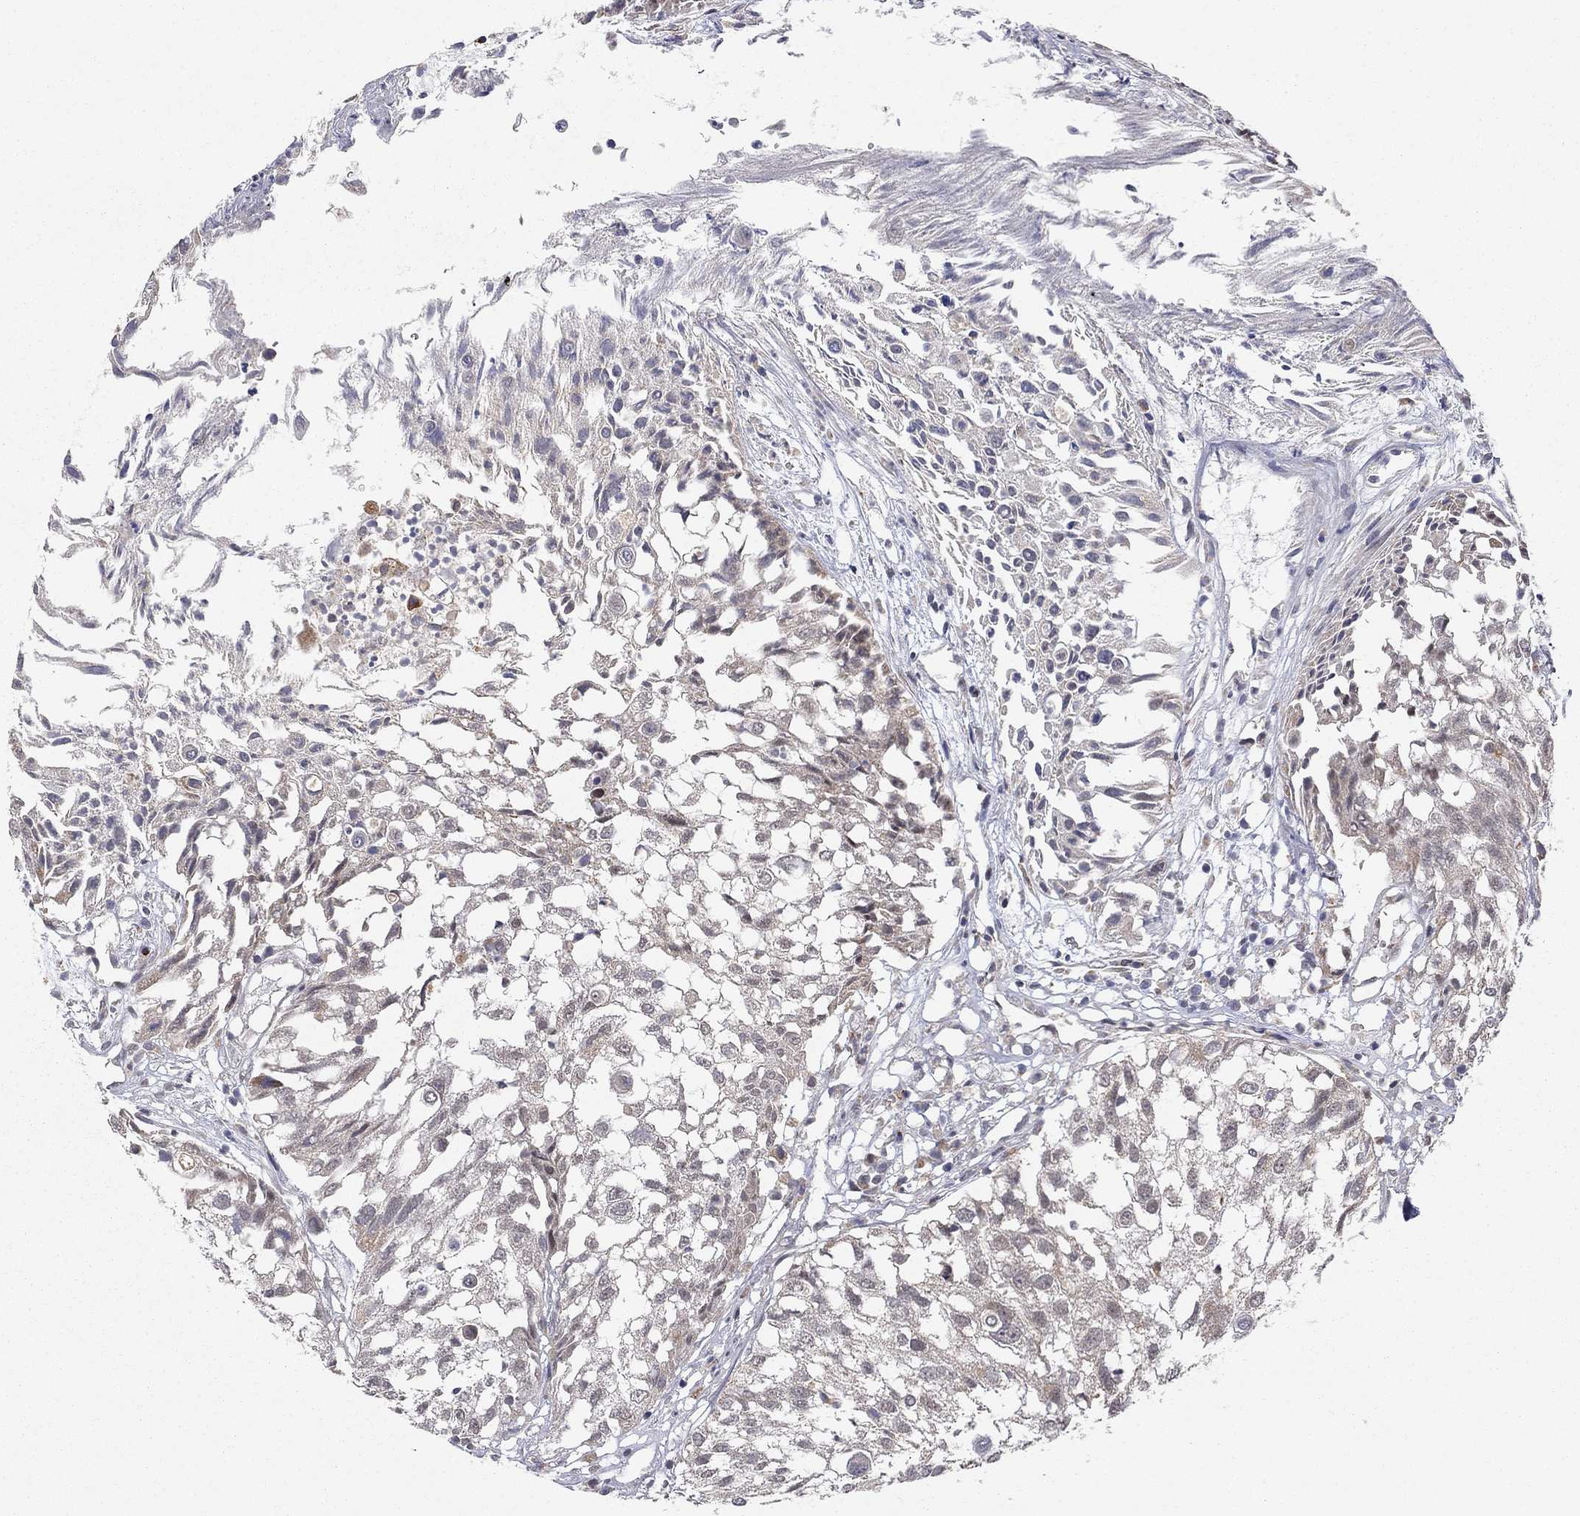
{"staining": {"intensity": "strong", "quantity": "<25%", "location": "cytoplasmic/membranous"}, "tissue": "urothelial cancer", "cell_type": "Tumor cells", "image_type": "cancer", "snomed": [{"axis": "morphology", "description": "Urothelial carcinoma, High grade"}, {"axis": "topography", "description": "Urinary bladder"}], "caption": "Urothelial carcinoma (high-grade) tissue shows strong cytoplasmic/membranous expression in approximately <25% of tumor cells, visualized by immunohistochemistry. The protein of interest is shown in brown color, while the nuclei are stained blue.", "gene": "IDS", "patient": {"sex": "female", "age": 79}}